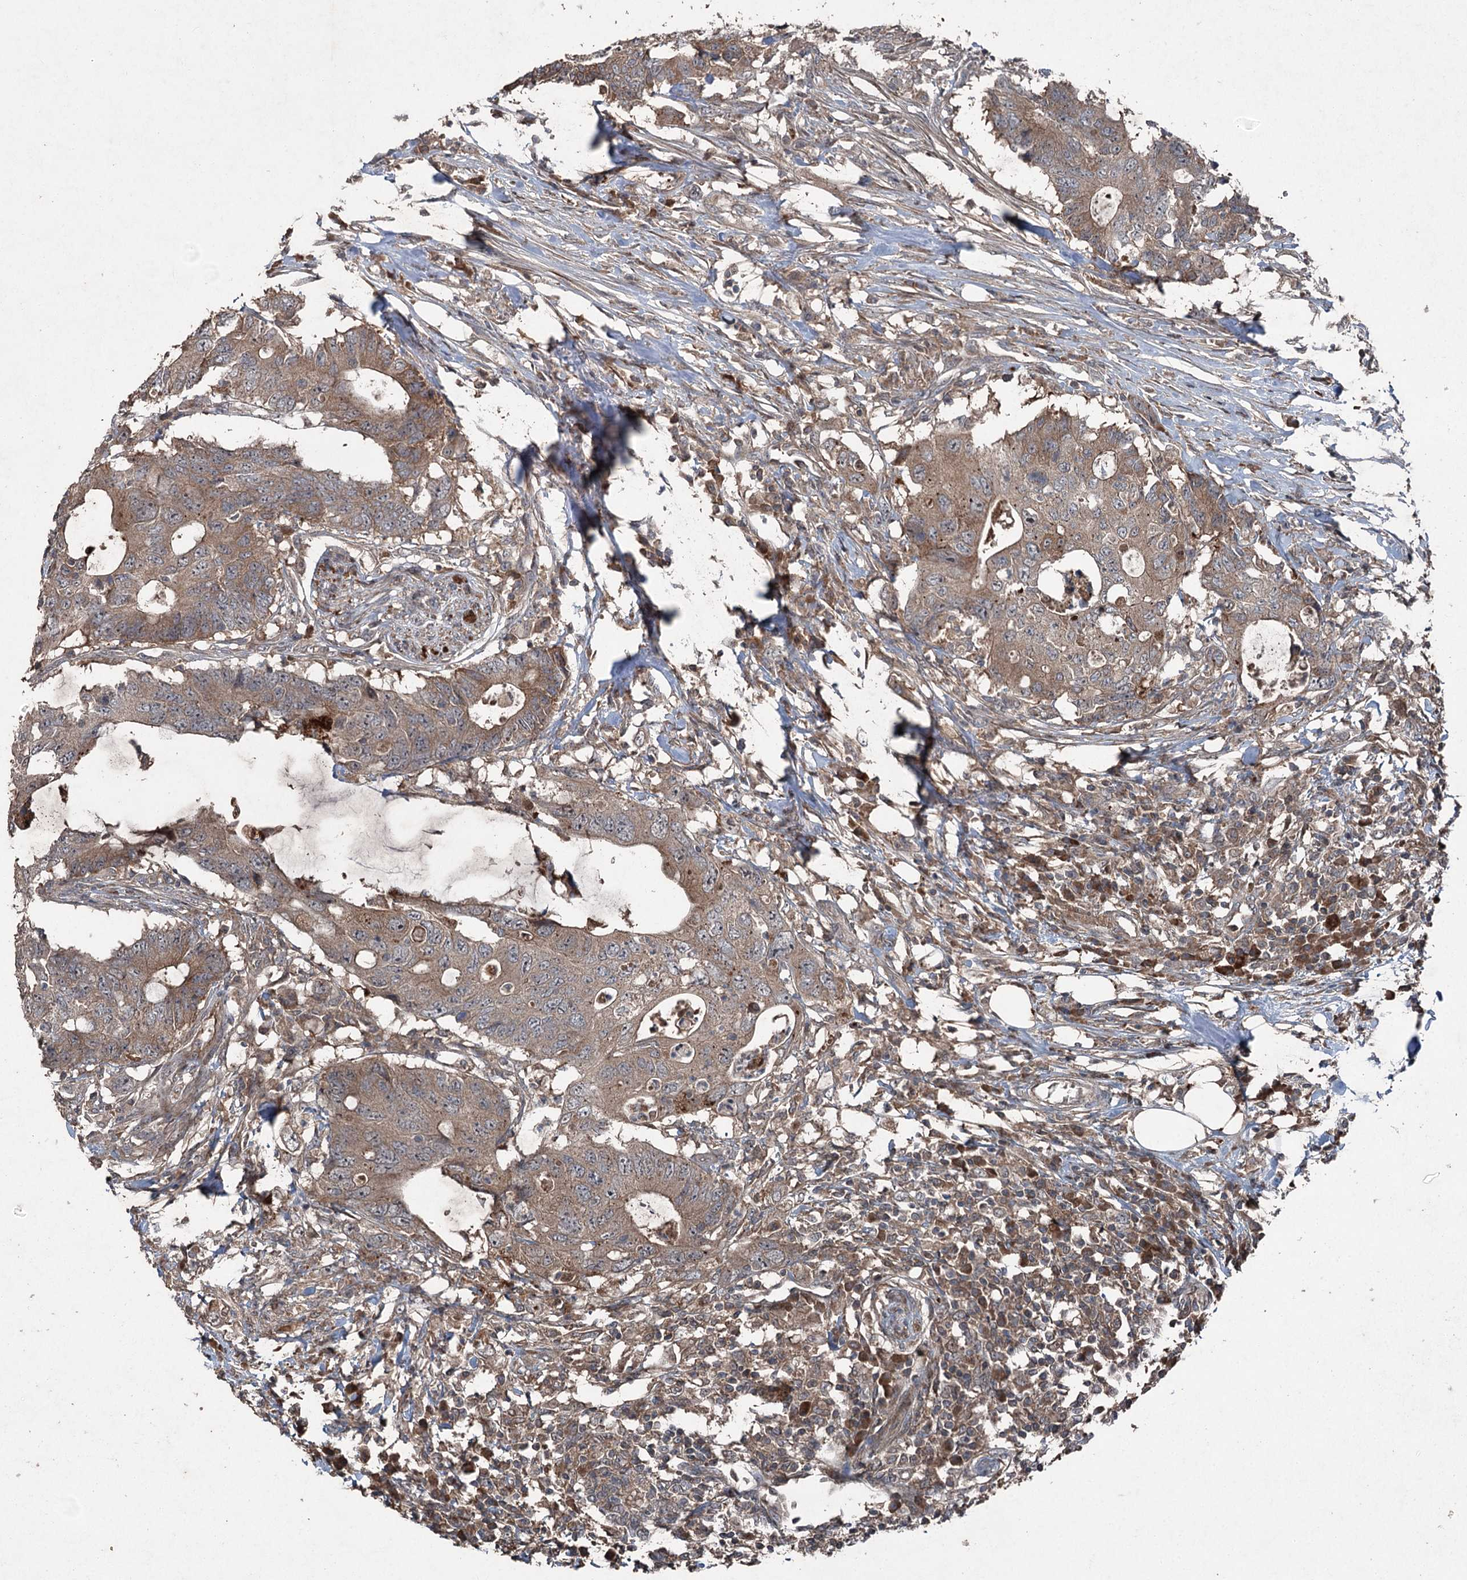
{"staining": {"intensity": "weak", "quantity": ">75%", "location": "cytoplasmic/membranous"}, "tissue": "colorectal cancer", "cell_type": "Tumor cells", "image_type": "cancer", "snomed": [{"axis": "morphology", "description": "Adenocarcinoma, NOS"}, {"axis": "topography", "description": "Colon"}], "caption": "Human colorectal cancer (adenocarcinoma) stained for a protein (brown) exhibits weak cytoplasmic/membranous positive expression in approximately >75% of tumor cells.", "gene": "MAPK8IP2", "patient": {"sex": "male", "age": 71}}